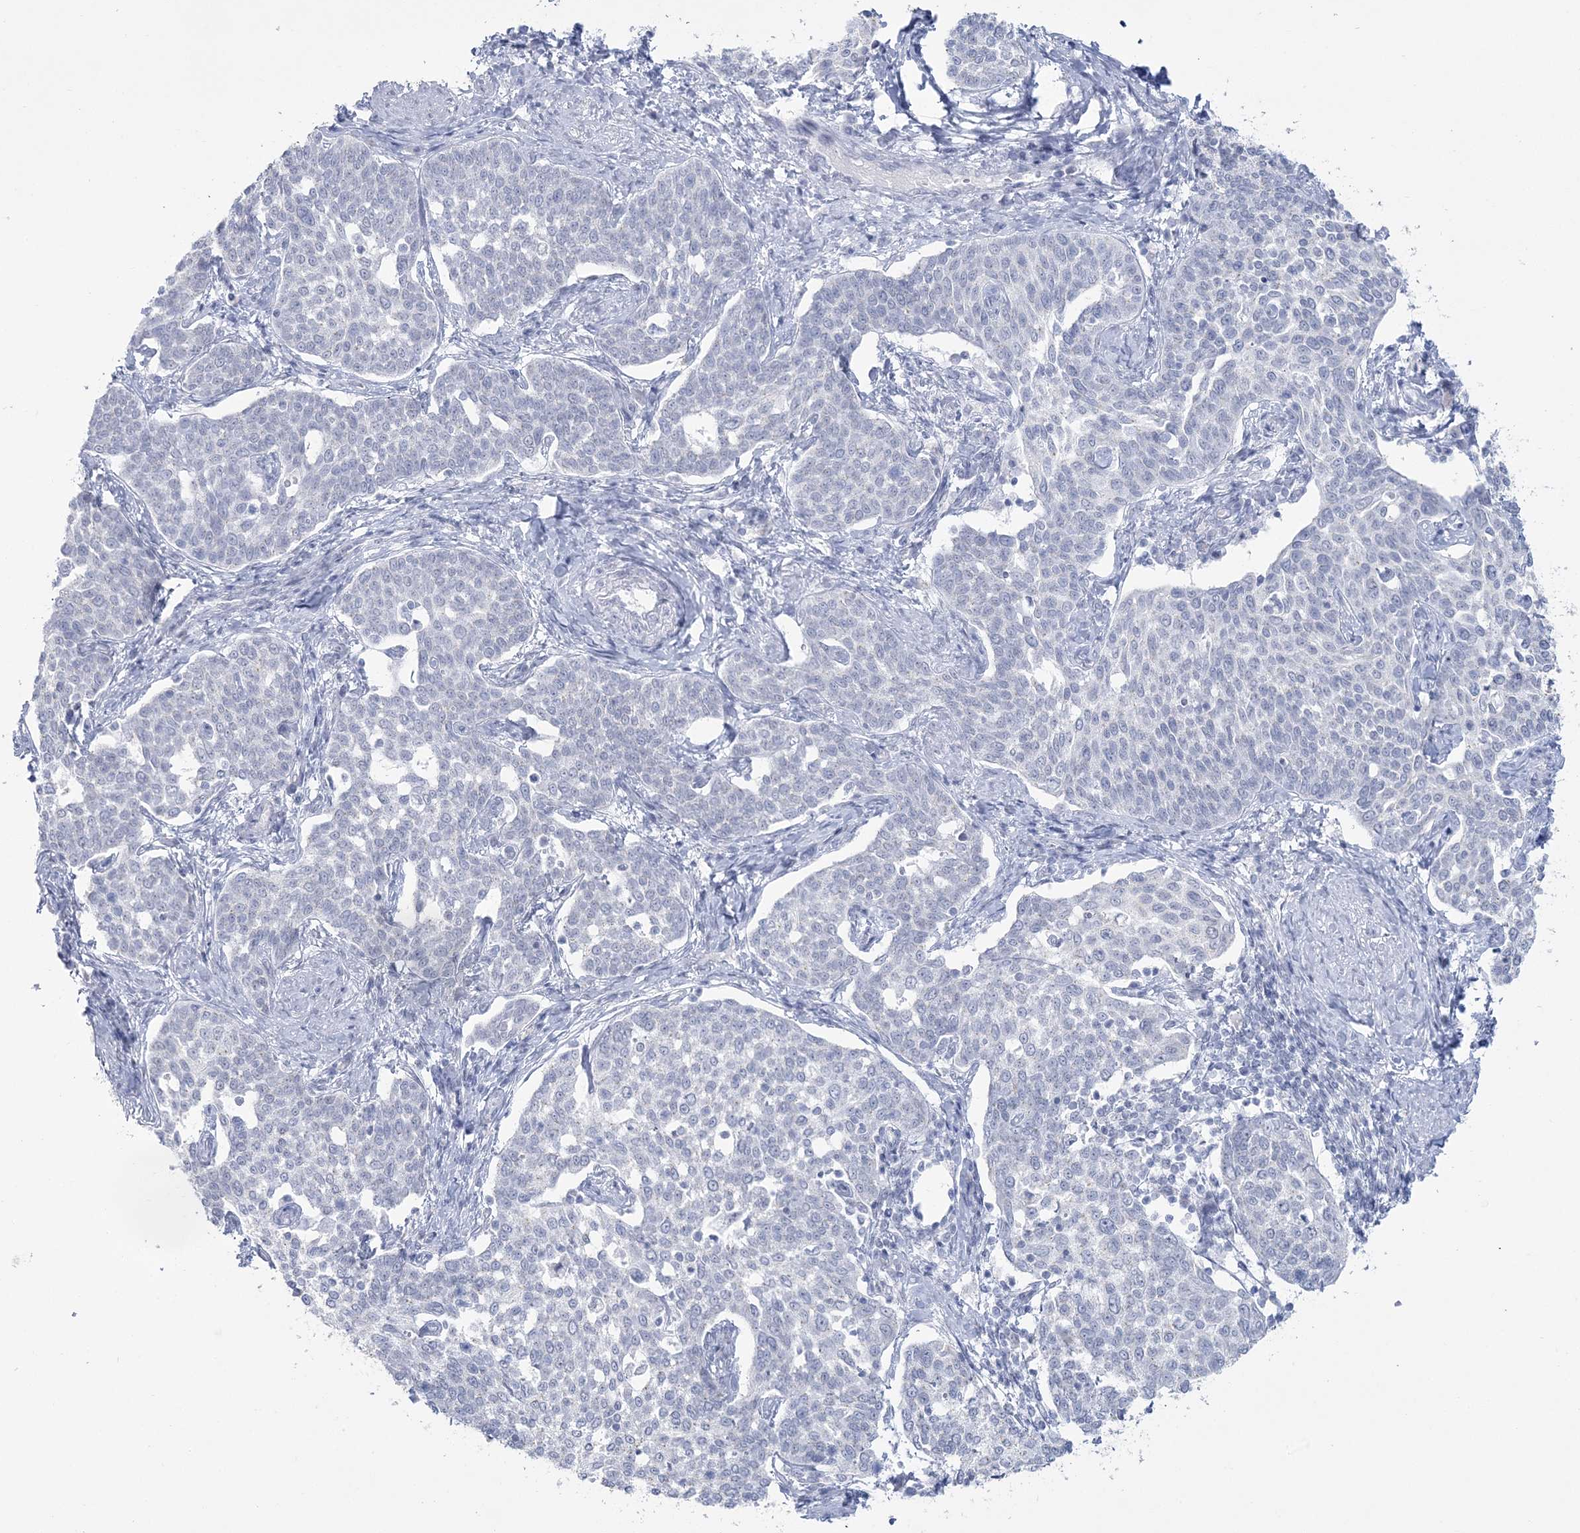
{"staining": {"intensity": "negative", "quantity": "none", "location": "none"}, "tissue": "cervical cancer", "cell_type": "Tumor cells", "image_type": "cancer", "snomed": [{"axis": "morphology", "description": "Squamous cell carcinoma, NOS"}, {"axis": "topography", "description": "Cervix"}], "caption": "Micrograph shows no significant protein staining in tumor cells of cervical squamous cell carcinoma.", "gene": "ZNF843", "patient": {"sex": "female", "age": 34}}